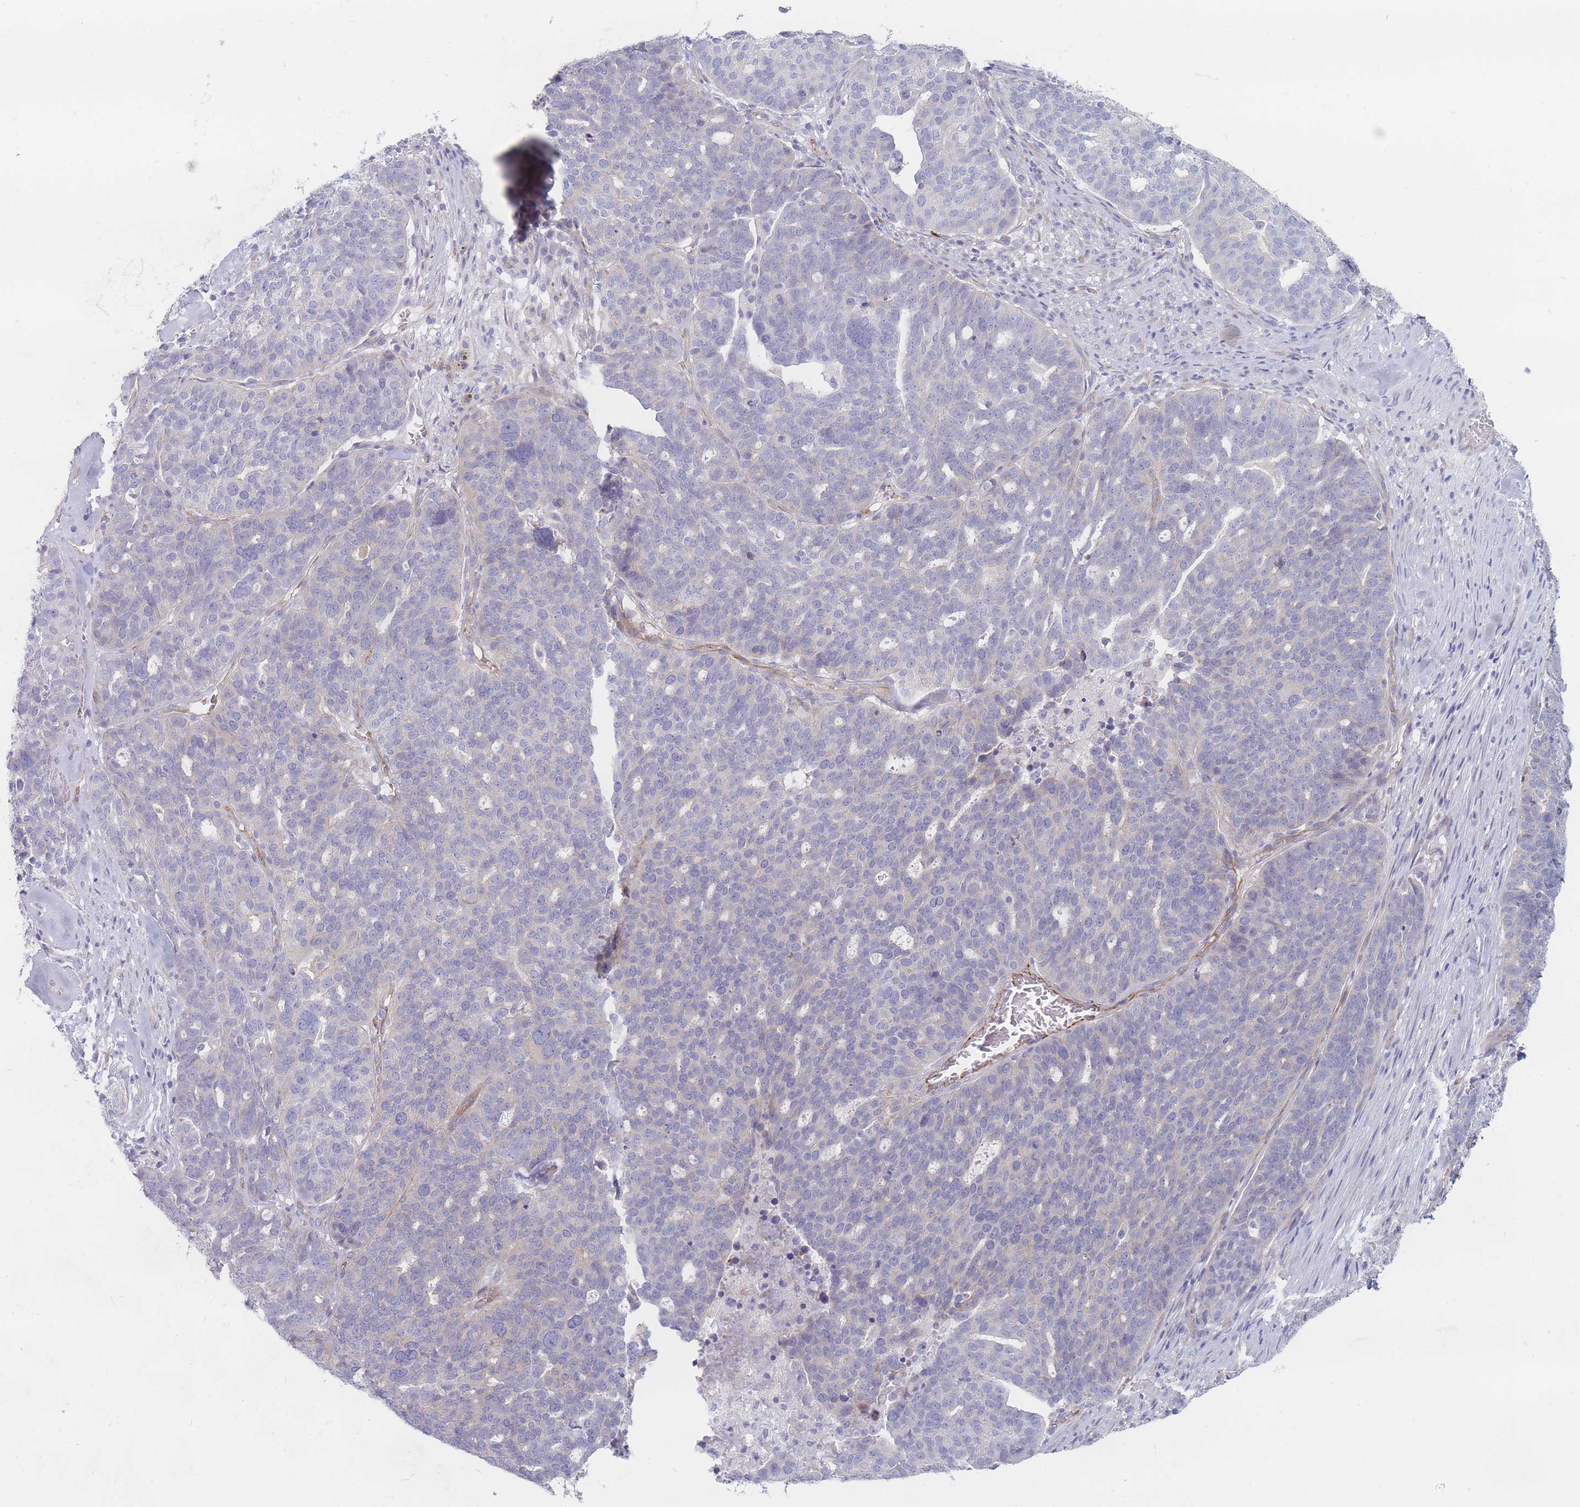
{"staining": {"intensity": "negative", "quantity": "none", "location": "none"}, "tissue": "ovarian cancer", "cell_type": "Tumor cells", "image_type": "cancer", "snomed": [{"axis": "morphology", "description": "Cystadenocarcinoma, serous, NOS"}, {"axis": "topography", "description": "Ovary"}], "caption": "Immunohistochemical staining of ovarian cancer (serous cystadenocarcinoma) demonstrates no significant positivity in tumor cells.", "gene": "ERBIN", "patient": {"sex": "female", "age": 59}}